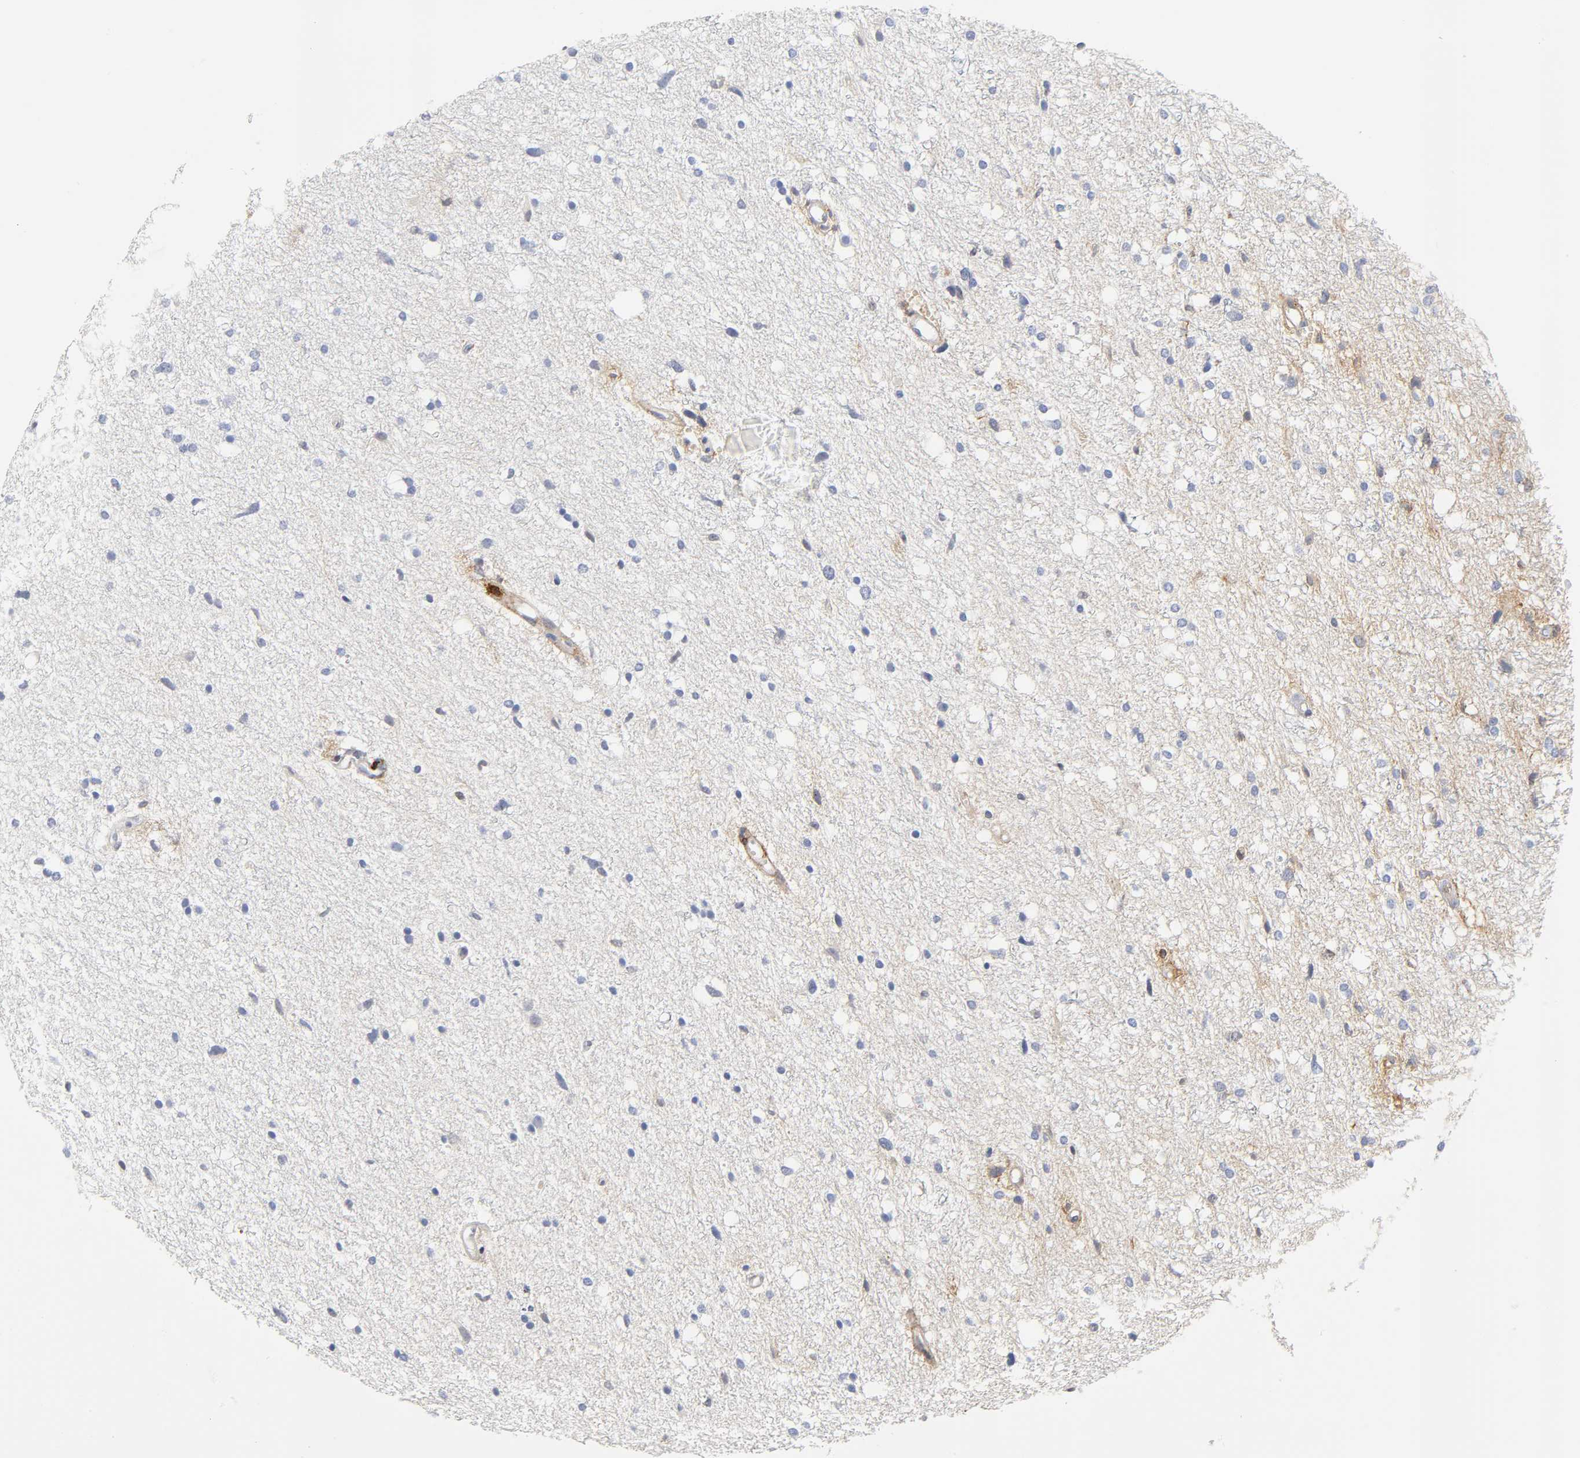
{"staining": {"intensity": "negative", "quantity": "none", "location": "none"}, "tissue": "glioma", "cell_type": "Tumor cells", "image_type": "cancer", "snomed": [{"axis": "morphology", "description": "Glioma, malignant, High grade"}, {"axis": "topography", "description": "Brain"}], "caption": "Tumor cells are negative for protein expression in human malignant glioma (high-grade). (DAB (3,3'-diaminobenzidine) immunohistochemistry, high magnification).", "gene": "ANXA11", "patient": {"sex": "female", "age": 59}}